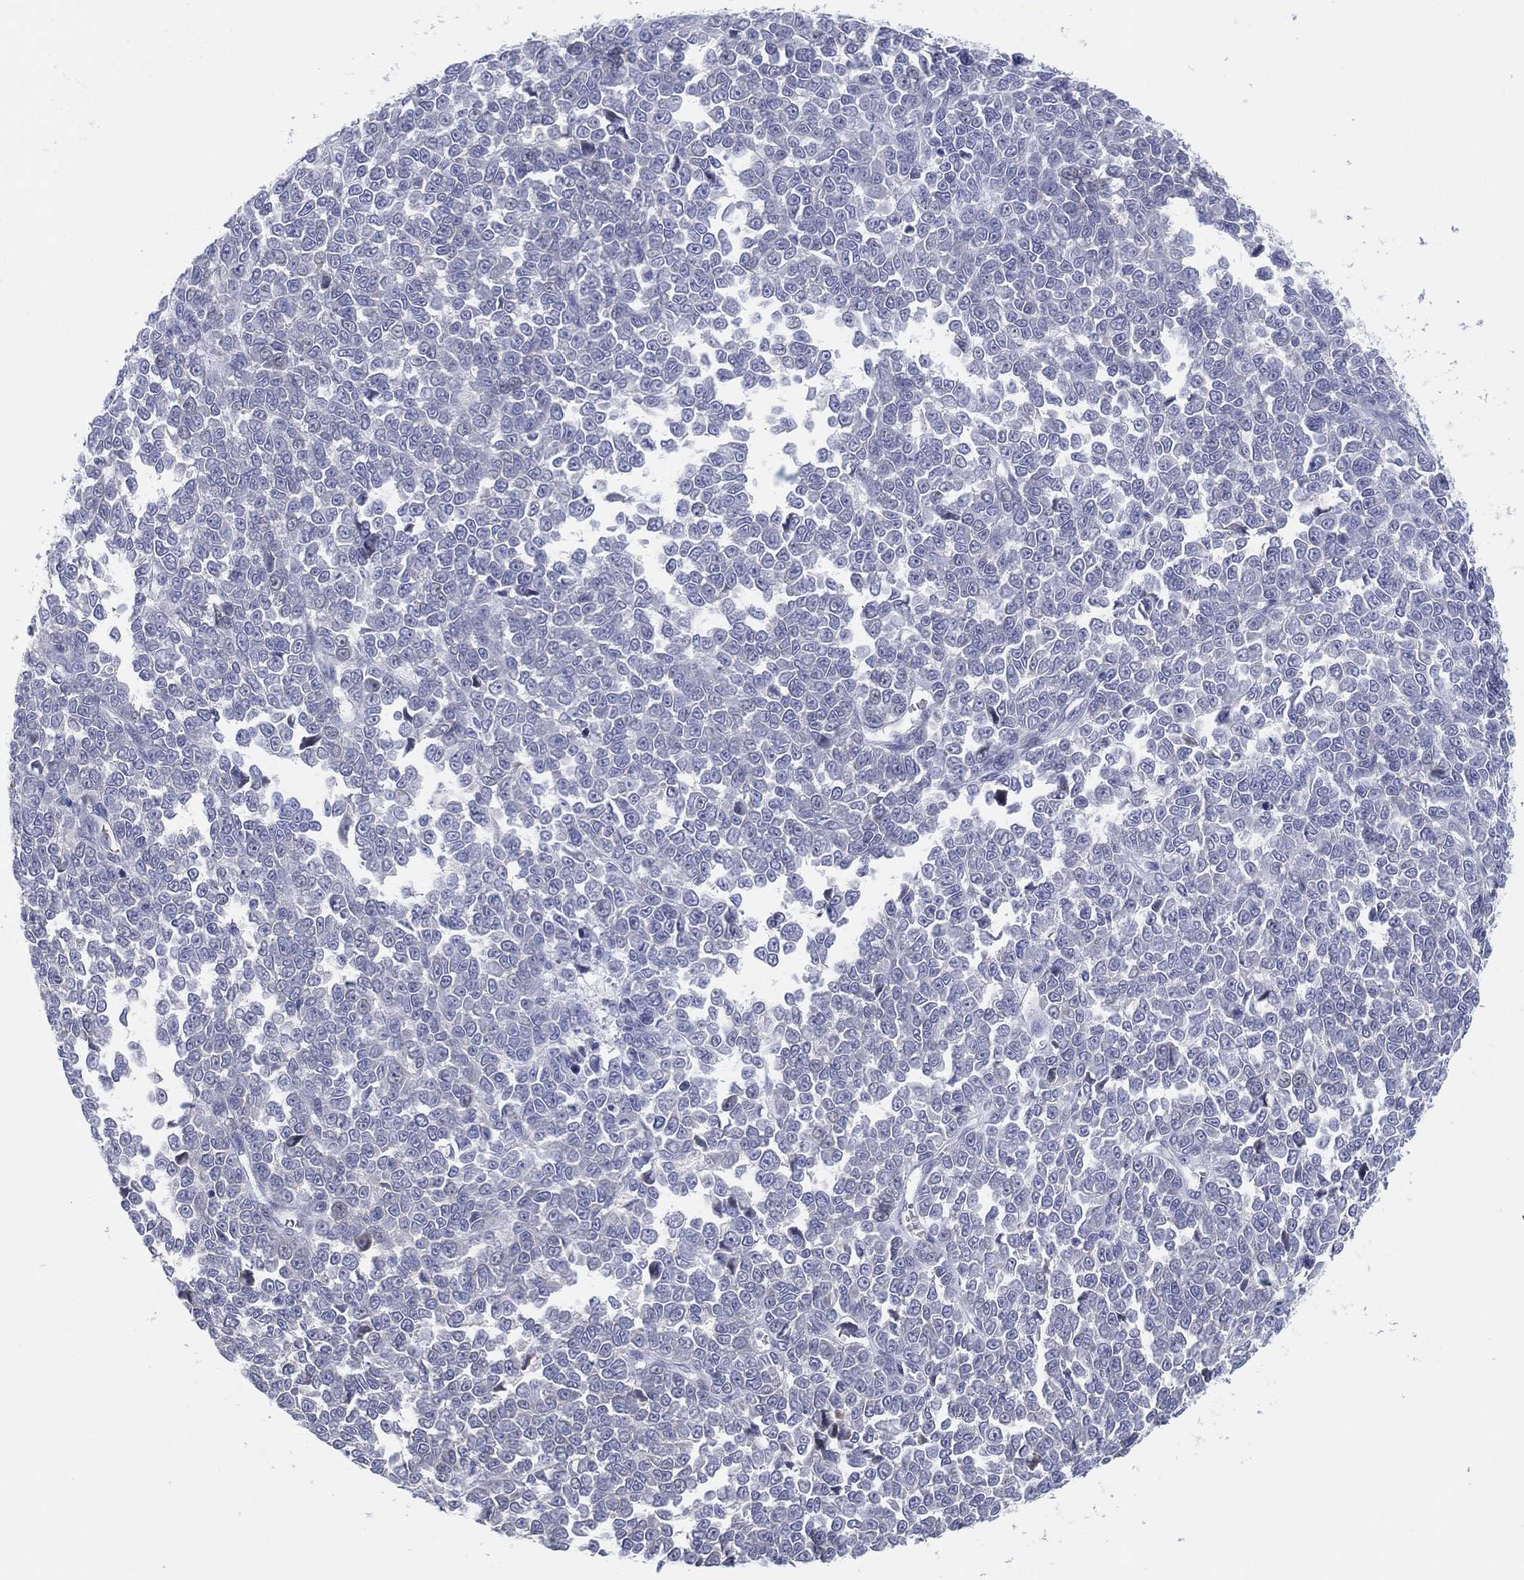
{"staining": {"intensity": "negative", "quantity": "none", "location": "none"}, "tissue": "melanoma", "cell_type": "Tumor cells", "image_type": "cancer", "snomed": [{"axis": "morphology", "description": "Malignant melanoma, NOS"}, {"axis": "topography", "description": "Skin"}], "caption": "Human melanoma stained for a protein using immunohistochemistry reveals no positivity in tumor cells.", "gene": "HEATR4", "patient": {"sex": "female", "age": 95}}